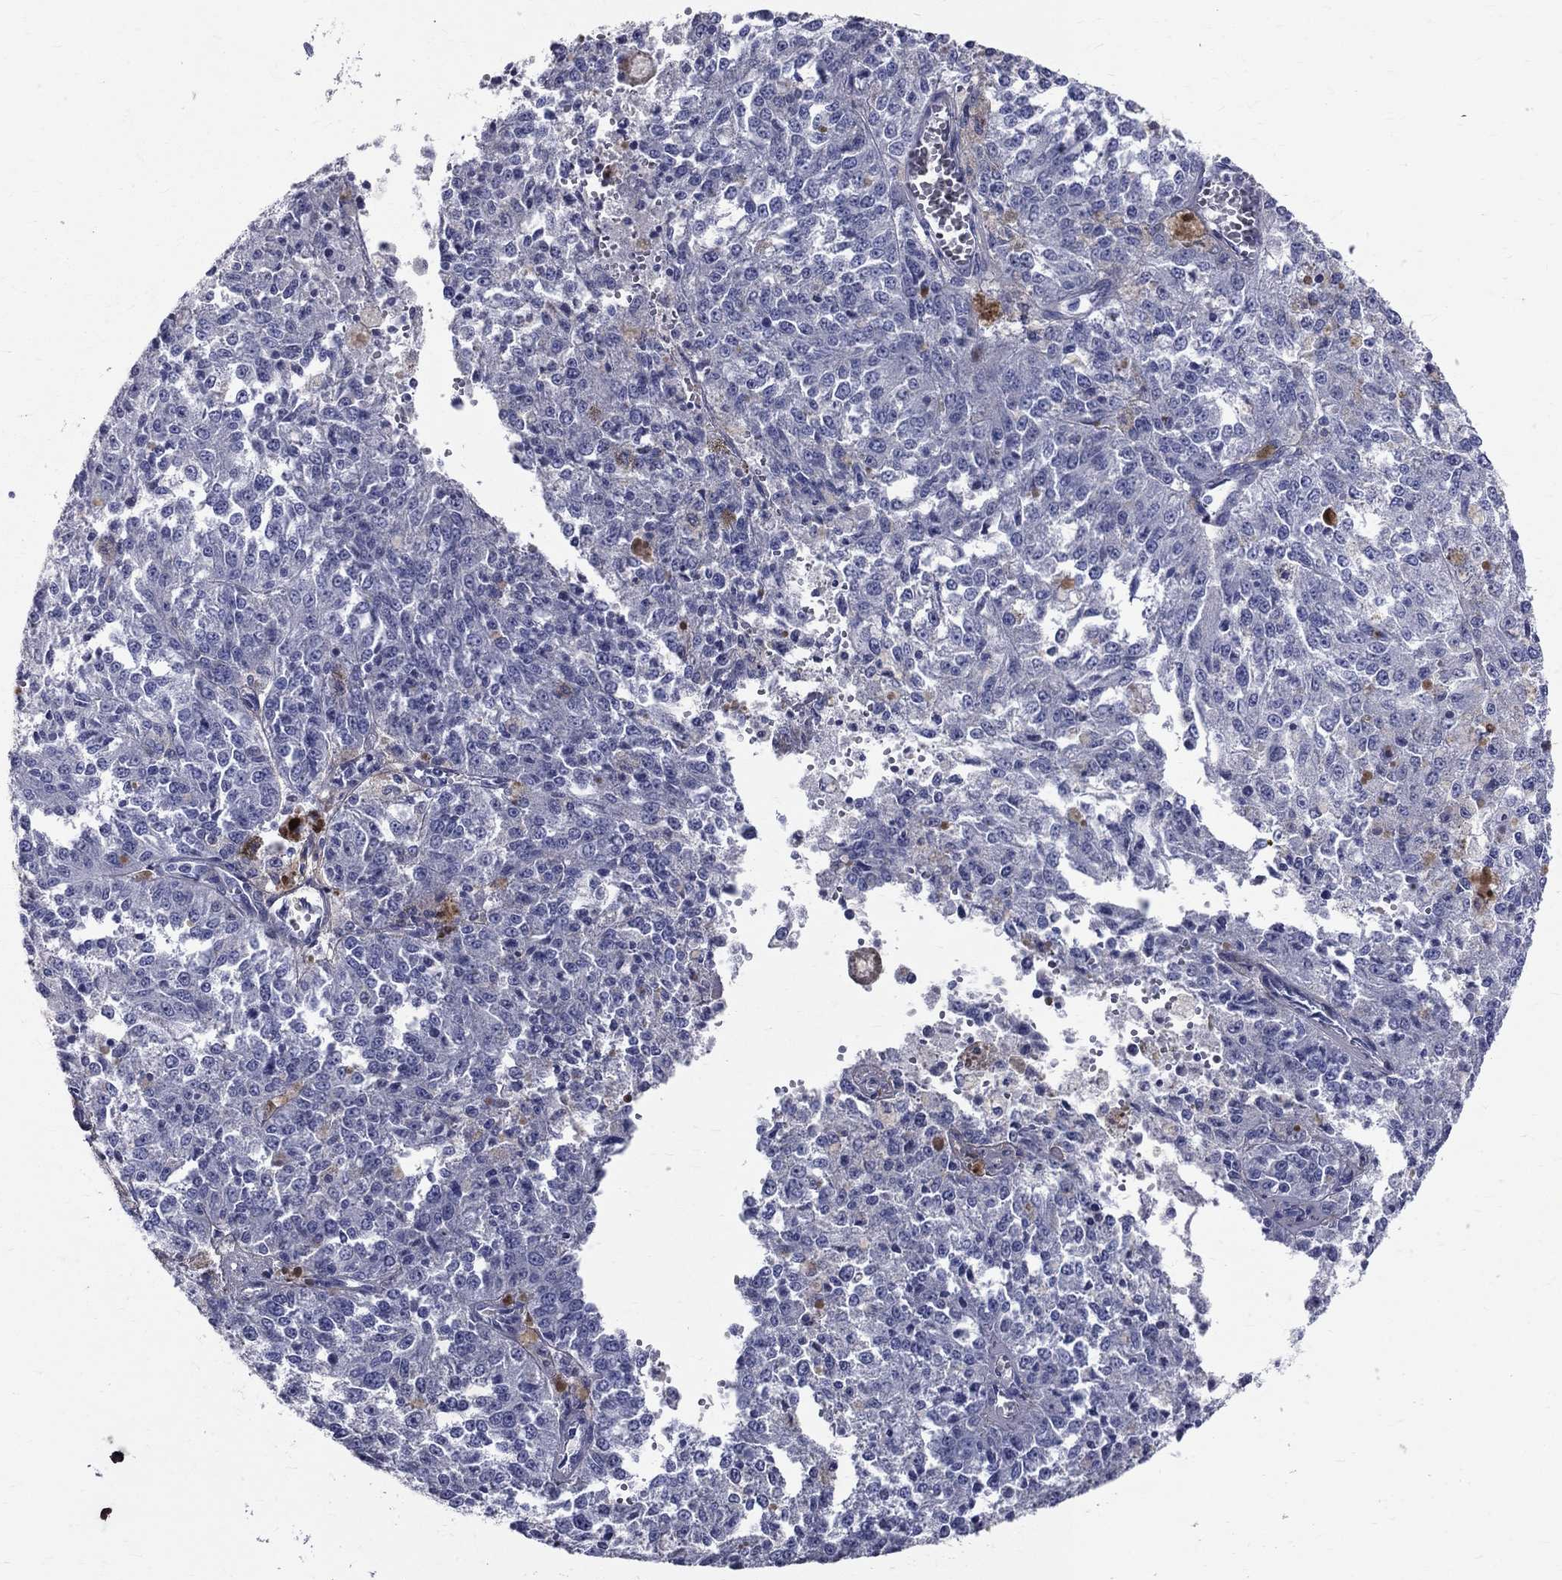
{"staining": {"intensity": "negative", "quantity": "none", "location": "none"}, "tissue": "melanoma", "cell_type": "Tumor cells", "image_type": "cancer", "snomed": [{"axis": "morphology", "description": "Malignant melanoma, Metastatic site"}, {"axis": "topography", "description": "Lymph node"}], "caption": "Malignant melanoma (metastatic site) was stained to show a protein in brown. There is no significant expression in tumor cells.", "gene": "ANXA10", "patient": {"sex": "female", "age": 64}}